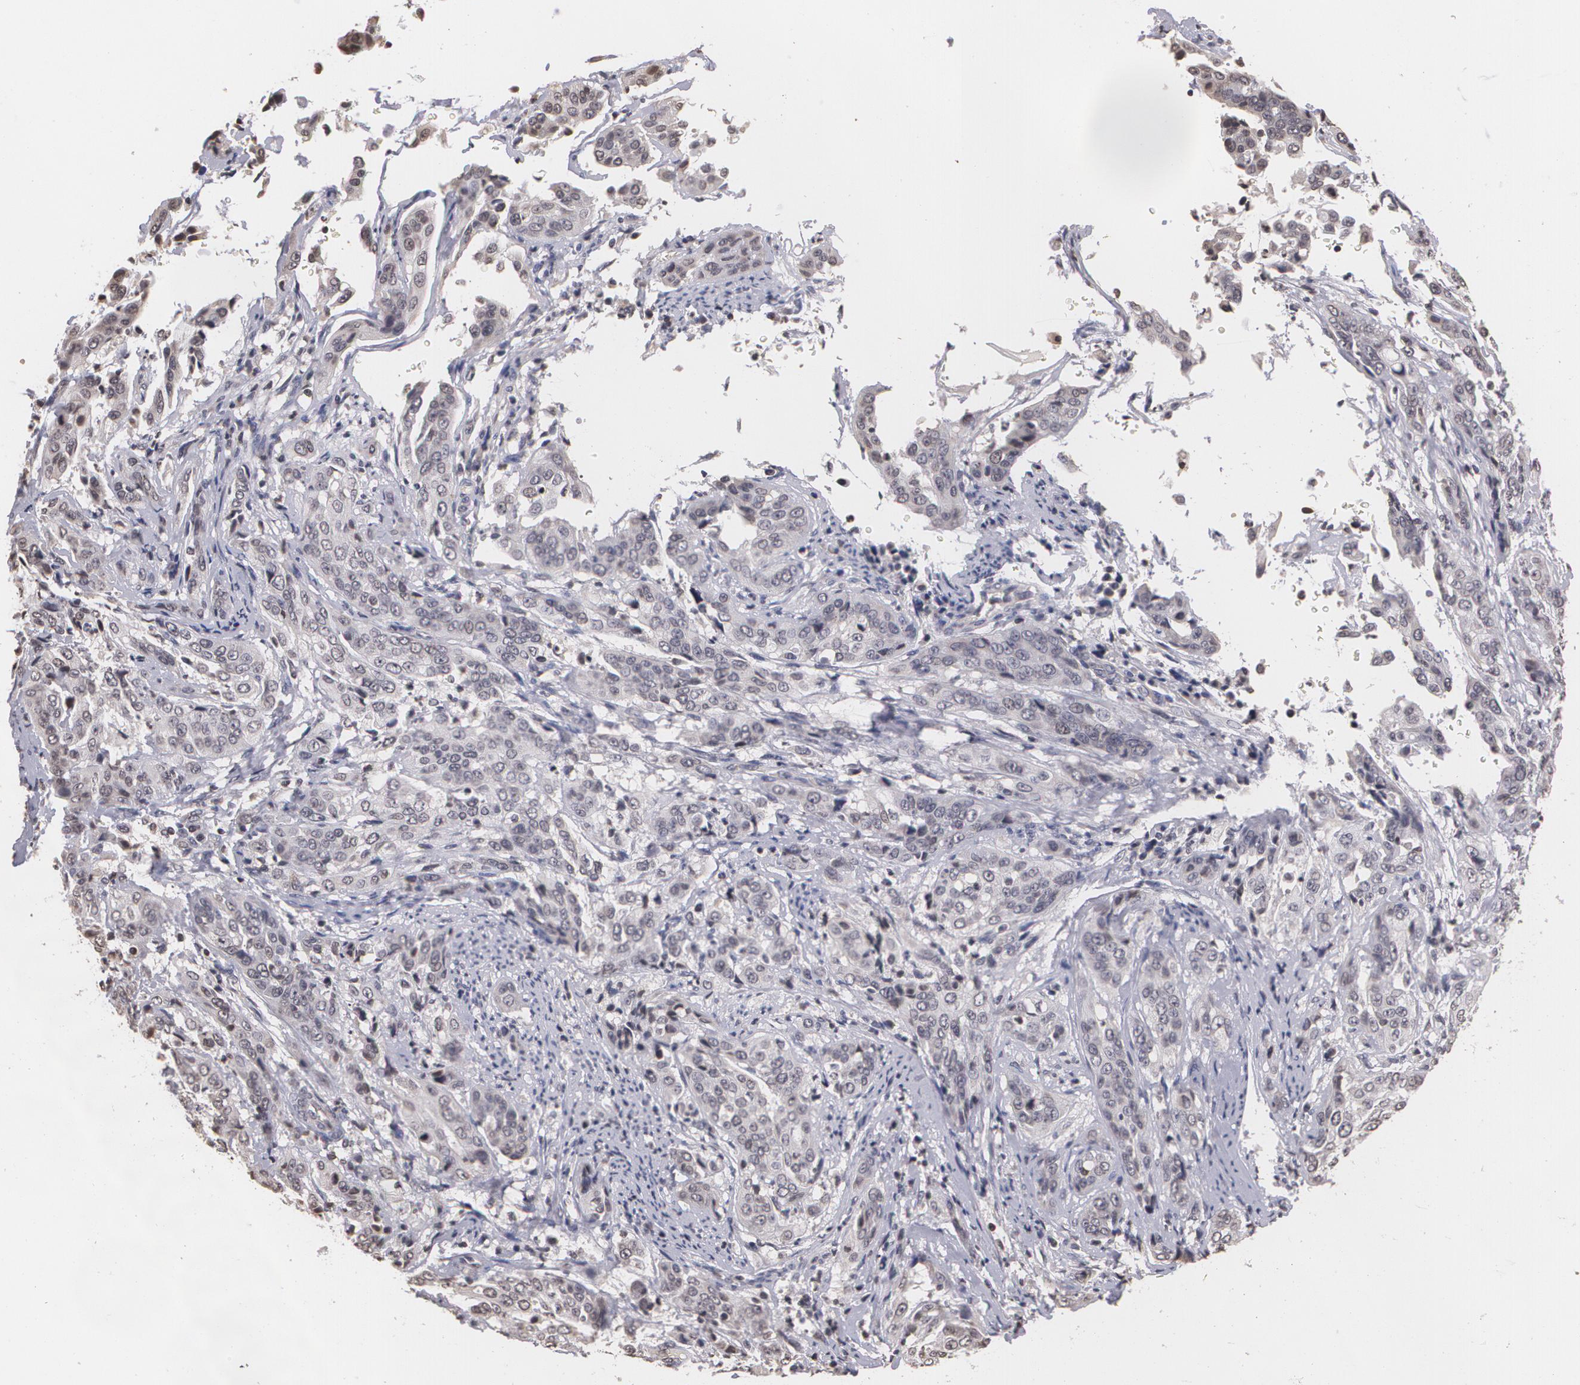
{"staining": {"intensity": "negative", "quantity": "none", "location": "none"}, "tissue": "cervical cancer", "cell_type": "Tumor cells", "image_type": "cancer", "snomed": [{"axis": "morphology", "description": "Squamous cell carcinoma, NOS"}, {"axis": "topography", "description": "Cervix"}], "caption": "Cervical cancer was stained to show a protein in brown. There is no significant staining in tumor cells. (Stains: DAB IHC with hematoxylin counter stain, Microscopy: brightfield microscopy at high magnification).", "gene": "THRB", "patient": {"sex": "female", "age": 41}}